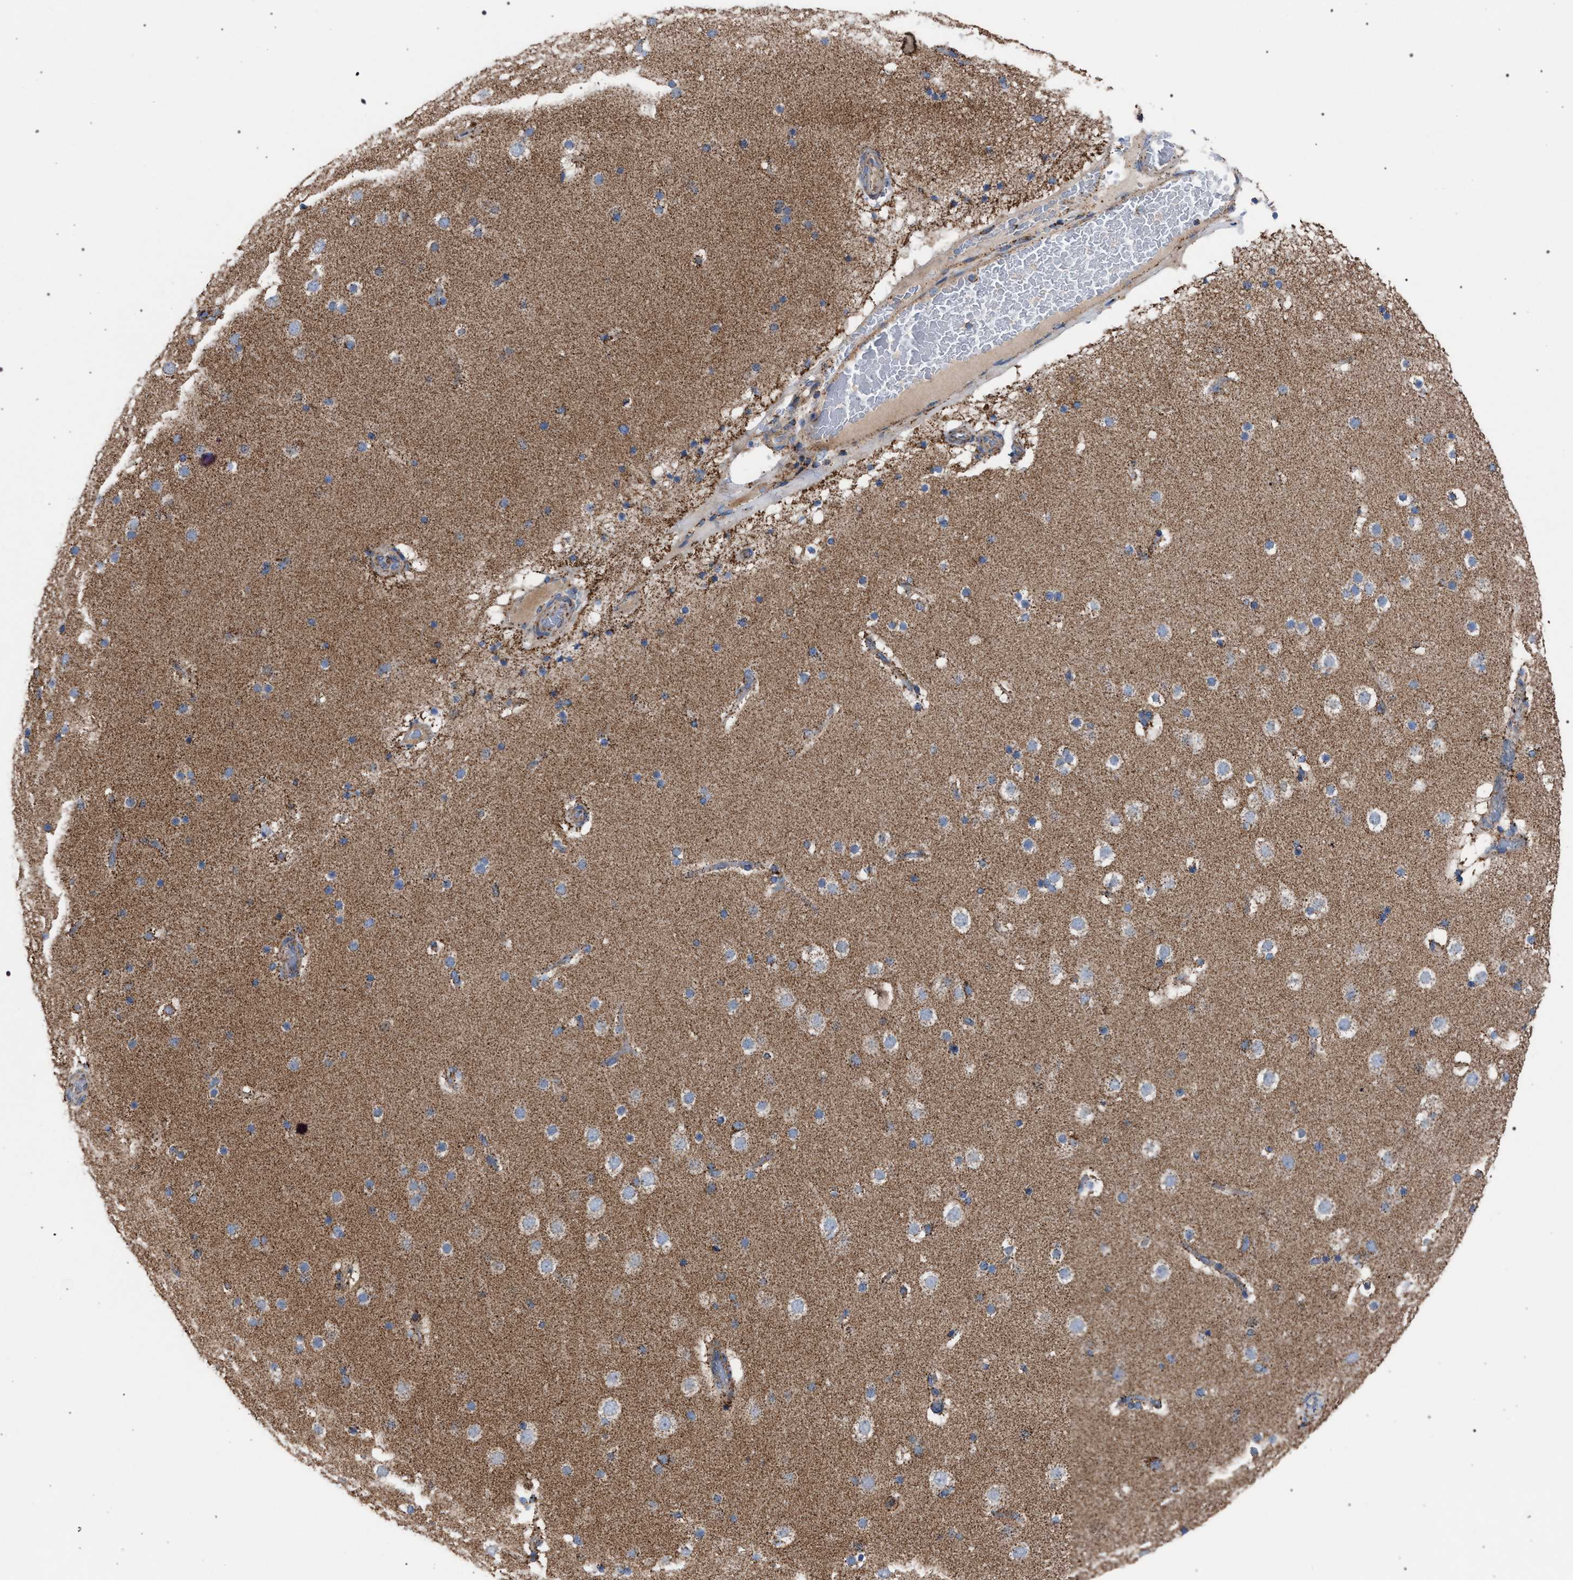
{"staining": {"intensity": "moderate", "quantity": ">75%", "location": "cytoplasmic/membranous"}, "tissue": "cerebral cortex", "cell_type": "Endothelial cells", "image_type": "normal", "snomed": [{"axis": "morphology", "description": "Normal tissue, NOS"}, {"axis": "topography", "description": "Cerebral cortex"}], "caption": "Moderate cytoplasmic/membranous expression is identified in approximately >75% of endothelial cells in normal cerebral cortex. (DAB (3,3'-diaminobenzidine) = brown stain, brightfield microscopy at high magnification).", "gene": "VPS13A", "patient": {"sex": "male", "age": 57}}